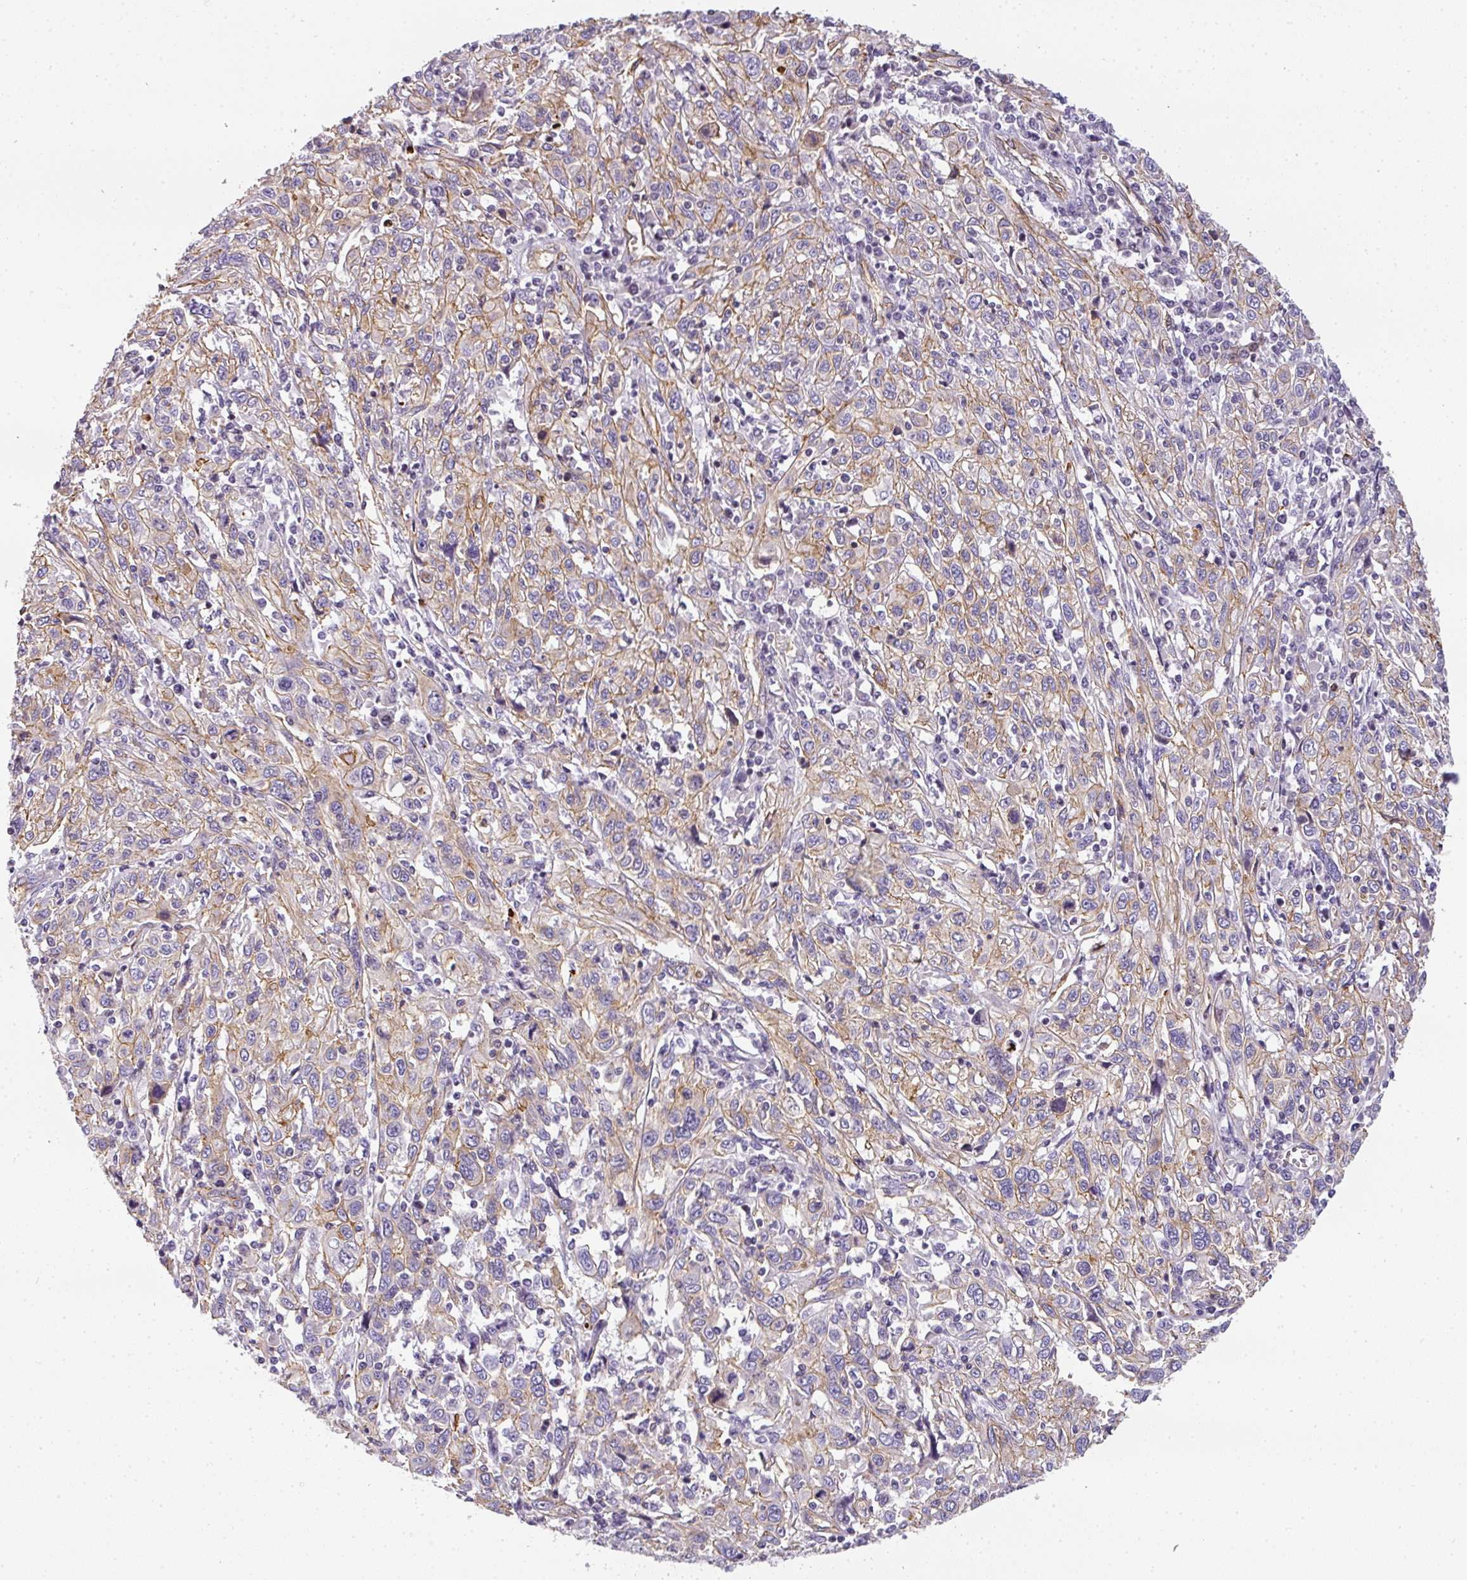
{"staining": {"intensity": "moderate", "quantity": "25%-75%", "location": "cytoplasmic/membranous"}, "tissue": "cervical cancer", "cell_type": "Tumor cells", "image_type": "cancer", "snomed": [{"axis": "morphology", "description": "Squamous cell carcinoma, NOS"}, {"axis": "topography", "description": "Cervix"}], "caption": "Immunohistochemistry (IHC) staining of cervical squamous cell carcinoma, which reveals medium levels of moderate cytoplasmic/membranous staining in about 25%-75% of tumor cells indicating moderate cytoplasmic/membranous protein staining. The staining was performed using DAB (3,3'-diaminobenzidine) (brown) for protein detection and nuclei were counterstained in hematoxylin (blue).", "gene": "OR11H4", "patient": {"sex": "female", "age": 46}}